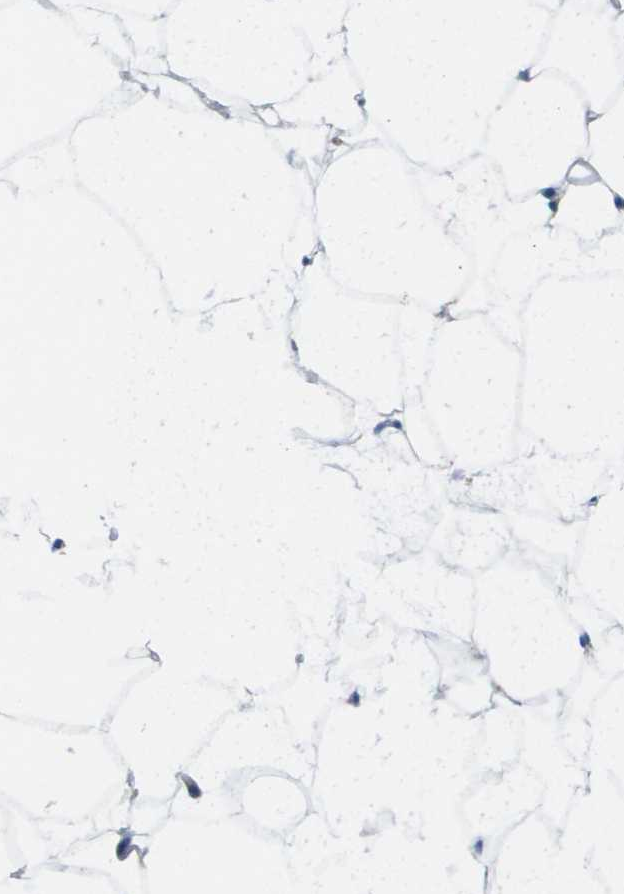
{"staining": {"intensity": "weak", "quantity": "25%-75%", "location": "cytoplasmic/membranous"}, "tissue": "adipose tissue", "cell_type": "Adipocytes", "image_type": "normal", "snomed": [{"axis": "morphology", "description": "Normal tissue, NOS"}, {"axis": "topography", "description": "Breast"}, {"axis": "topography", "description": "Soft tissue"}], "caption": "This photomicrograph demonstrates unremarkable adipose tissue stained with IHC to label a protein in brown. The cytoplasmic/membranous of adipocytes show weak positivity for the protein. Nuclei are counter-stained blue.", "gene": "ST3GAL2", "patient": {"sex": "female", "age": 75}}